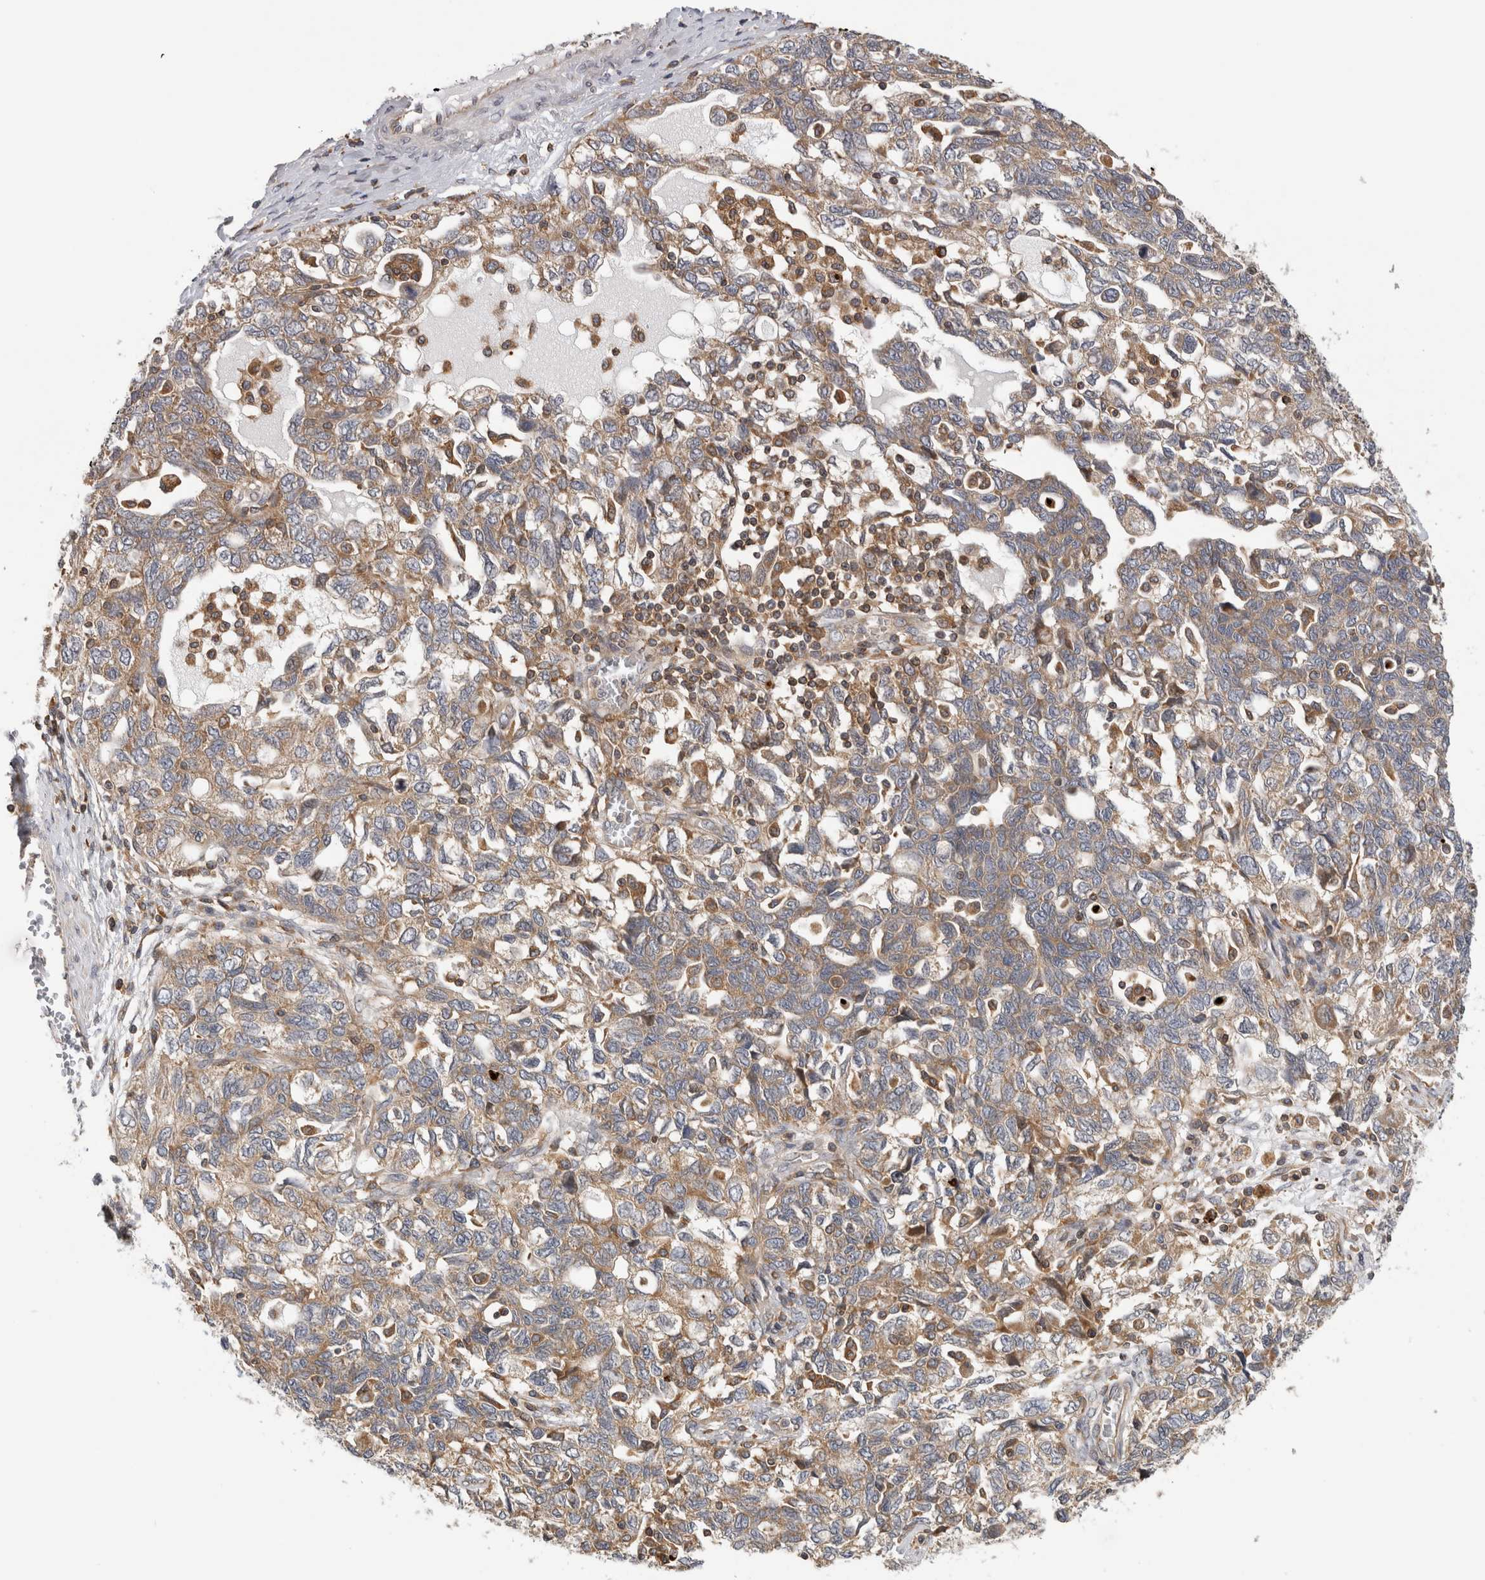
{"staining": {"intensity": "moderate", "quantity": ">75%", "location": "cytoplasmic/membranous"}, "tissue": "ovarian cancer", "cell_type": "Tumor cells", "image_type": "cancer", "snomed": [{"axis": "morphology", "description": "Carcinoma, NOS"}, {"axis": "morphology", "description": "Cystadenocarcinoma, serous, NOS"}, {"axis": "topography", "description": "Ovary"}], "caption": "Immunohistochemistry staining of ovarian cancer (serous cystadenocarcinoma), which displays medium levels of moderate cytoplasmic/membranous staining in about >75% of tumor cells indicating moderate cytoplasmic/membranous protein staining. The staining was performed using DAB (3,3'-diaminobenzidine) (brown) for protein detection and nuclei were counterstained in hematoxylin (blue).", "gene": "GRIK2", "patient": {"sex": "female", "age": 69}}